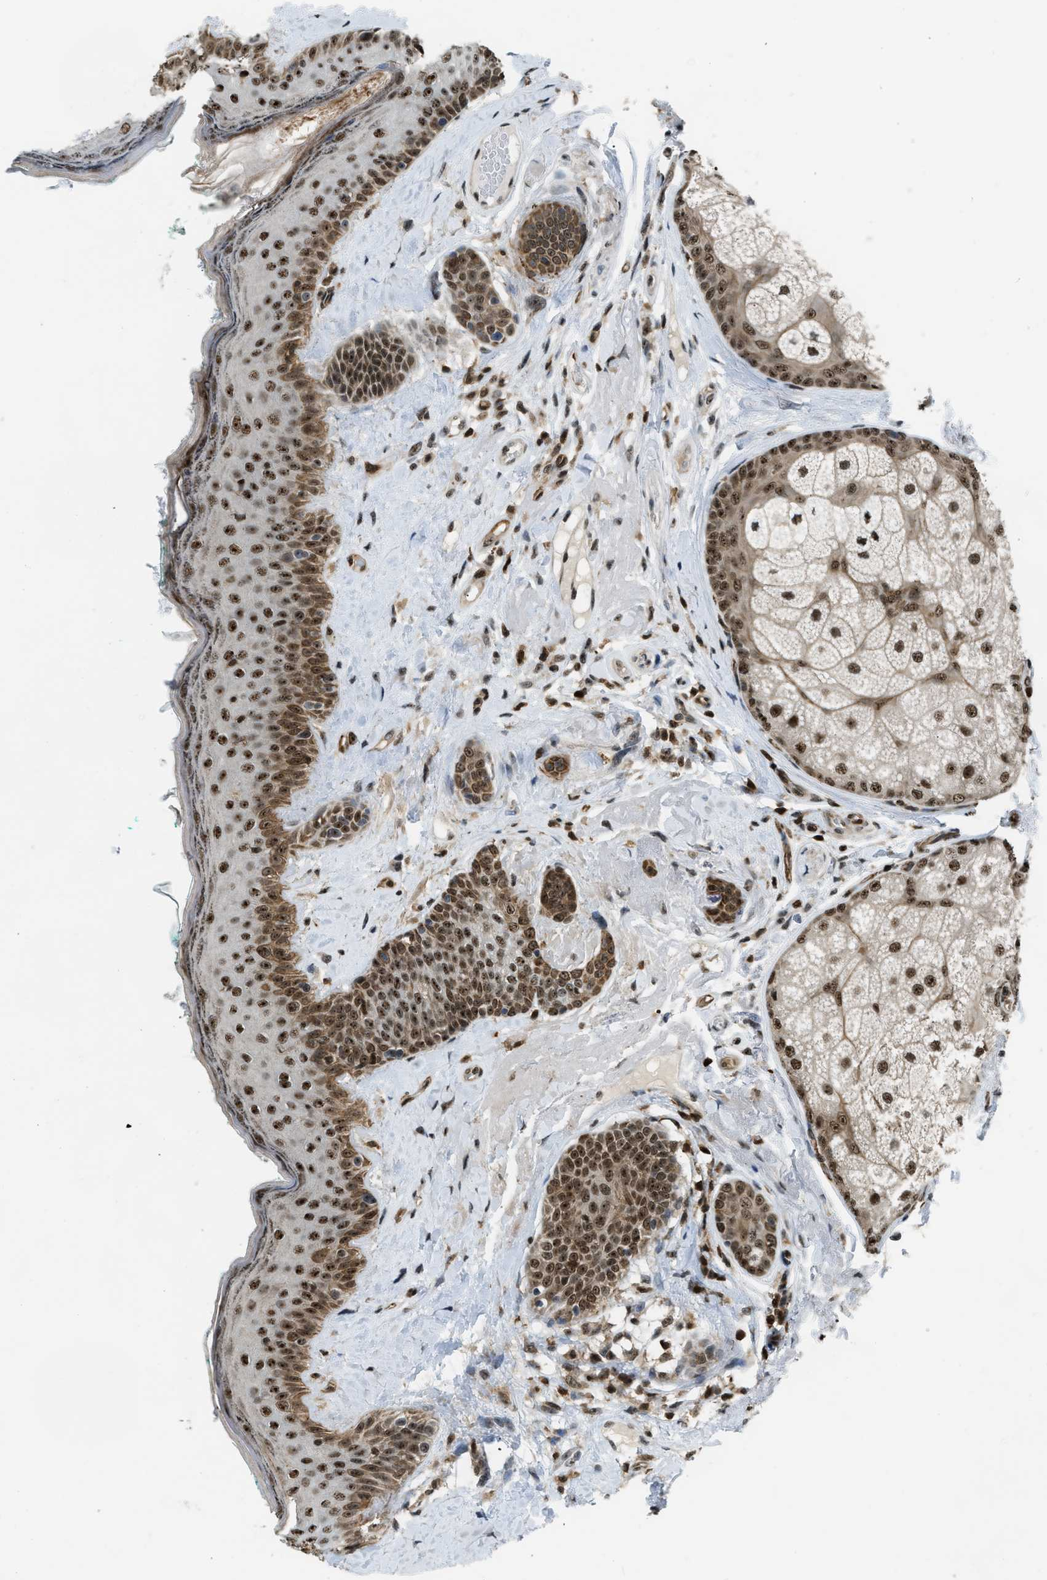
{"staining": {"intensity": "strong", "quantity": ">75%", "location": "cytoplasmic/membranous,nuclear"}, "tissue": "oral mucosa", "cell_type": "Squamous epithelial cells", "image_type": "normal", "snomed": [{"axis": "morphology", "description": "Normal tissue, NOS"}, {"axis": "topography", "description": "Skin"}, {"axis": "topography", "description": "Oral tissue"}], "caption": "A brown stain shows strong cytoplasmic/membranous,nuclear staining of a protein in squamous epithelial cells of normal human oral mucosa. The staining was performed using DAB, with brown indicating positive protein expression. Nuclei are stained blue with hematoxylin.", "gene": "E2F1", "patient": {"sex": "male", "age": 84}}